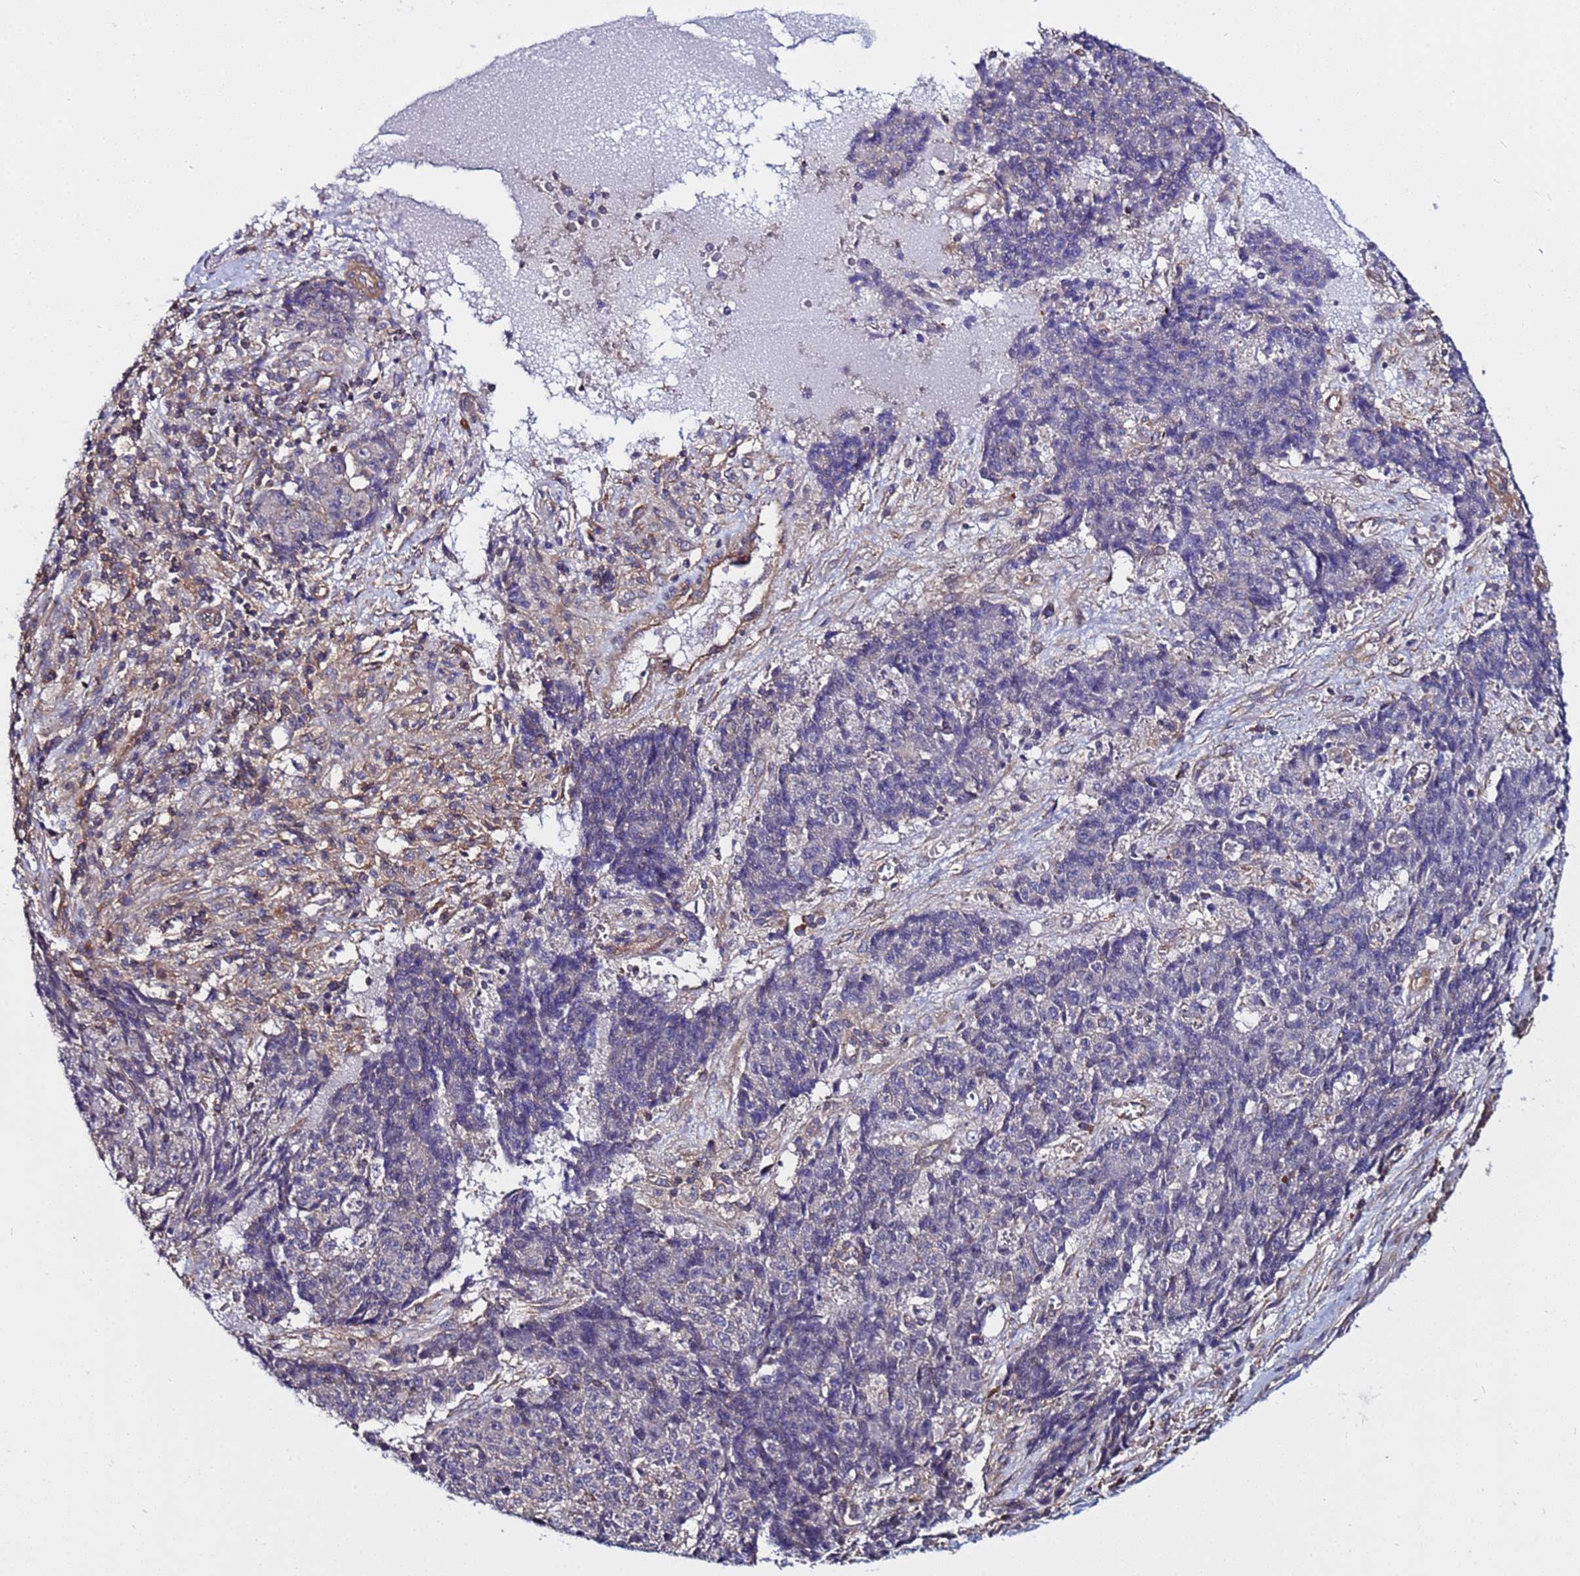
{"staining": {"intensity": "weak", "quantity": "<25%", "location": "cytoplasmic/membranous"}, "tissue": "ovarian cancer", "cell_type": "Tumor cells", "image_type": "cancer", "snomed": [{"axis": "morphology", "description": "Carcinoma, endometroid"}, {"axis": "topography", "description": "Ovary"}], "caption": "This is a micrograph of immunohistochemistry staining of ovarian cancer, which shows no staining in tumor cells.", "gene": "STK38", "patient": {"sex": "female", "age": 42}}